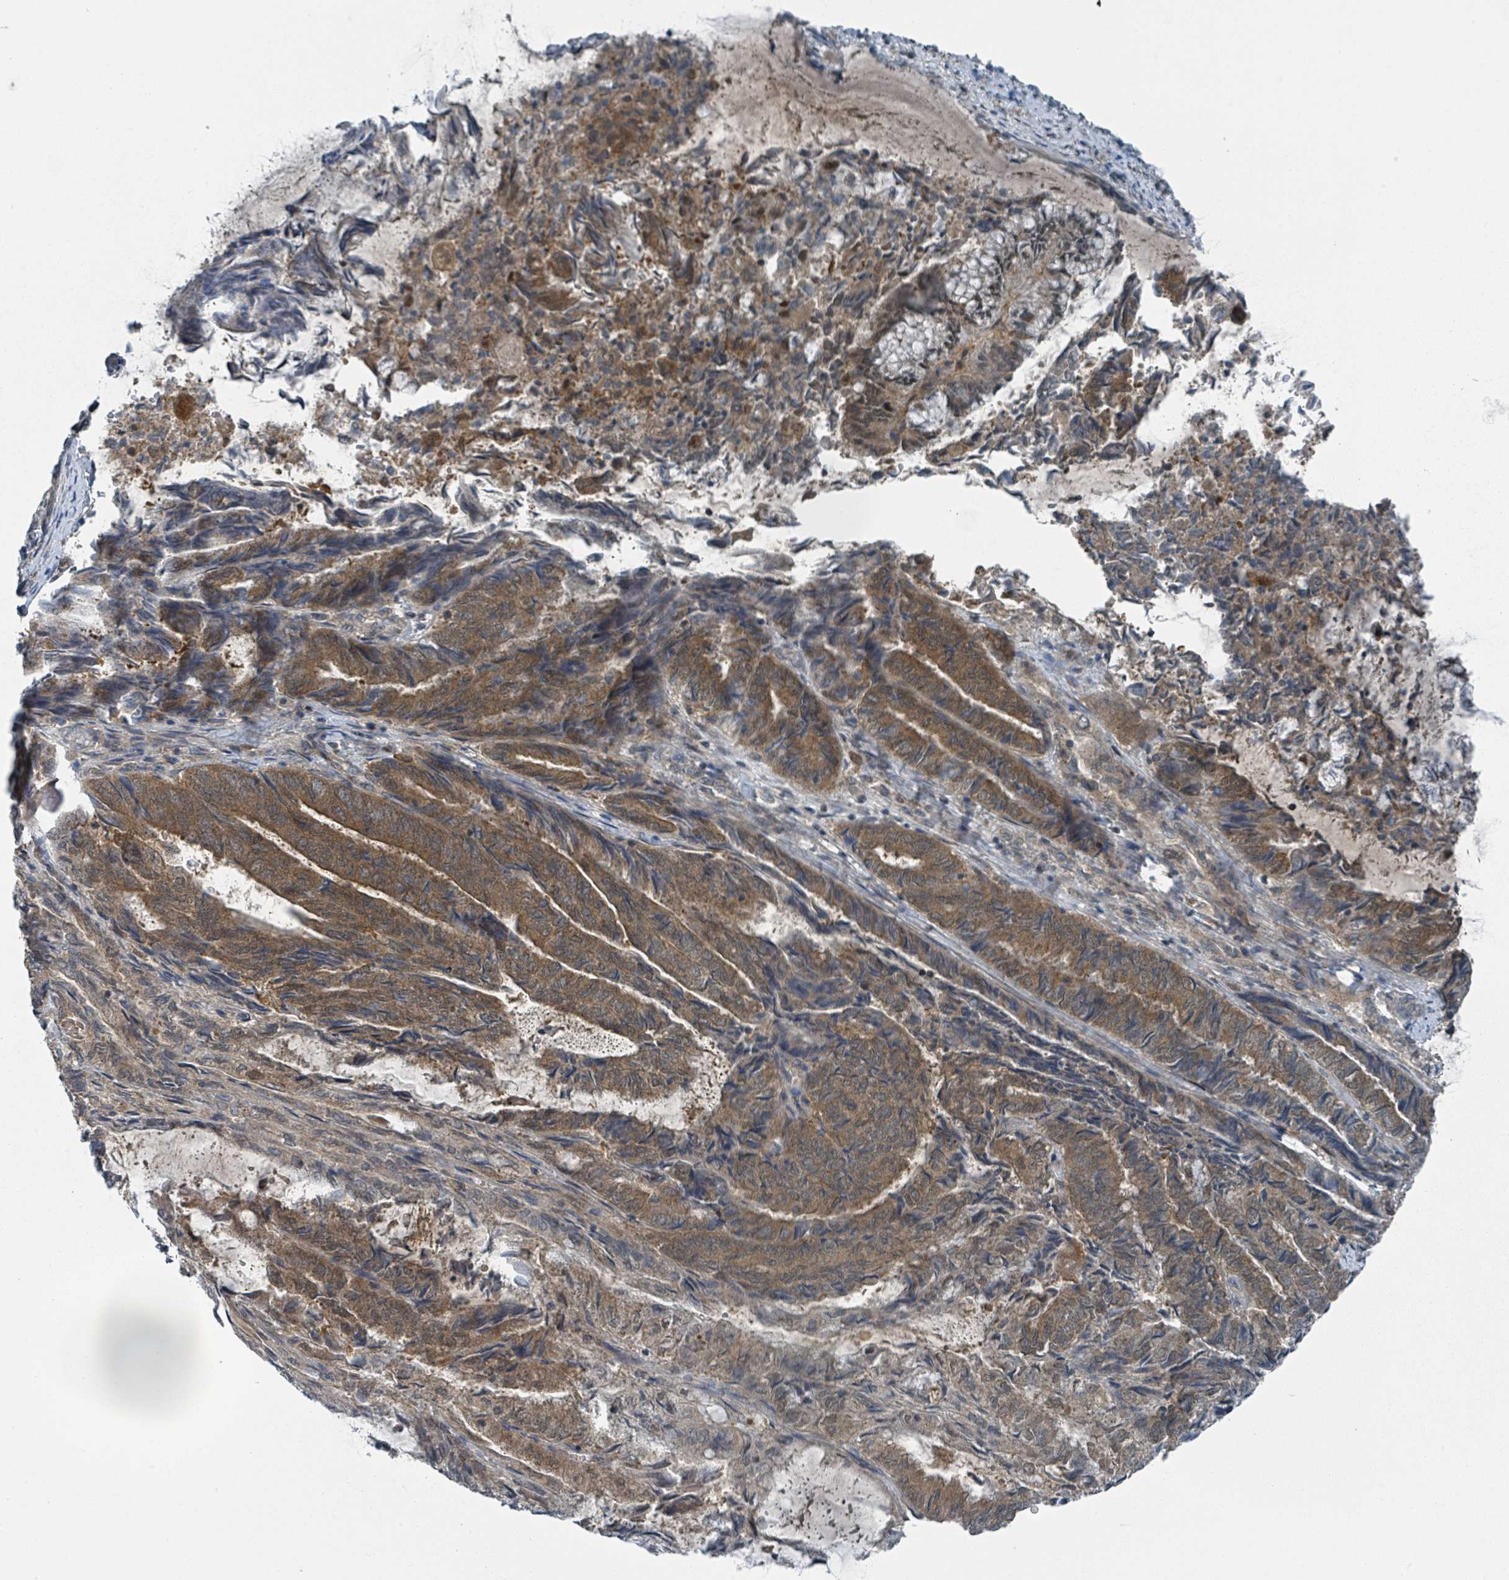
{"staining": {"intensity": "moderate", "quantity": ">75%", "location": "cytoplasmic/membranous"}, "tissue": "endometrial cancer", "cell_type": "Tumor cells", "image_type": "cancer", "snomed": [{"axis": "morphology", "description": "Adenocarcinoma, NOS"}, {"axis": "topography", "description": "Endometrium"}], "caption": "Human endometrial cancer stained for a protein (brown) demonstrates moderate cytoplasmic/membranous positive staining in about >75% of tumor cells.", "gene": "GOLGA7", "patient": {"sex": "female", "age": 80}}